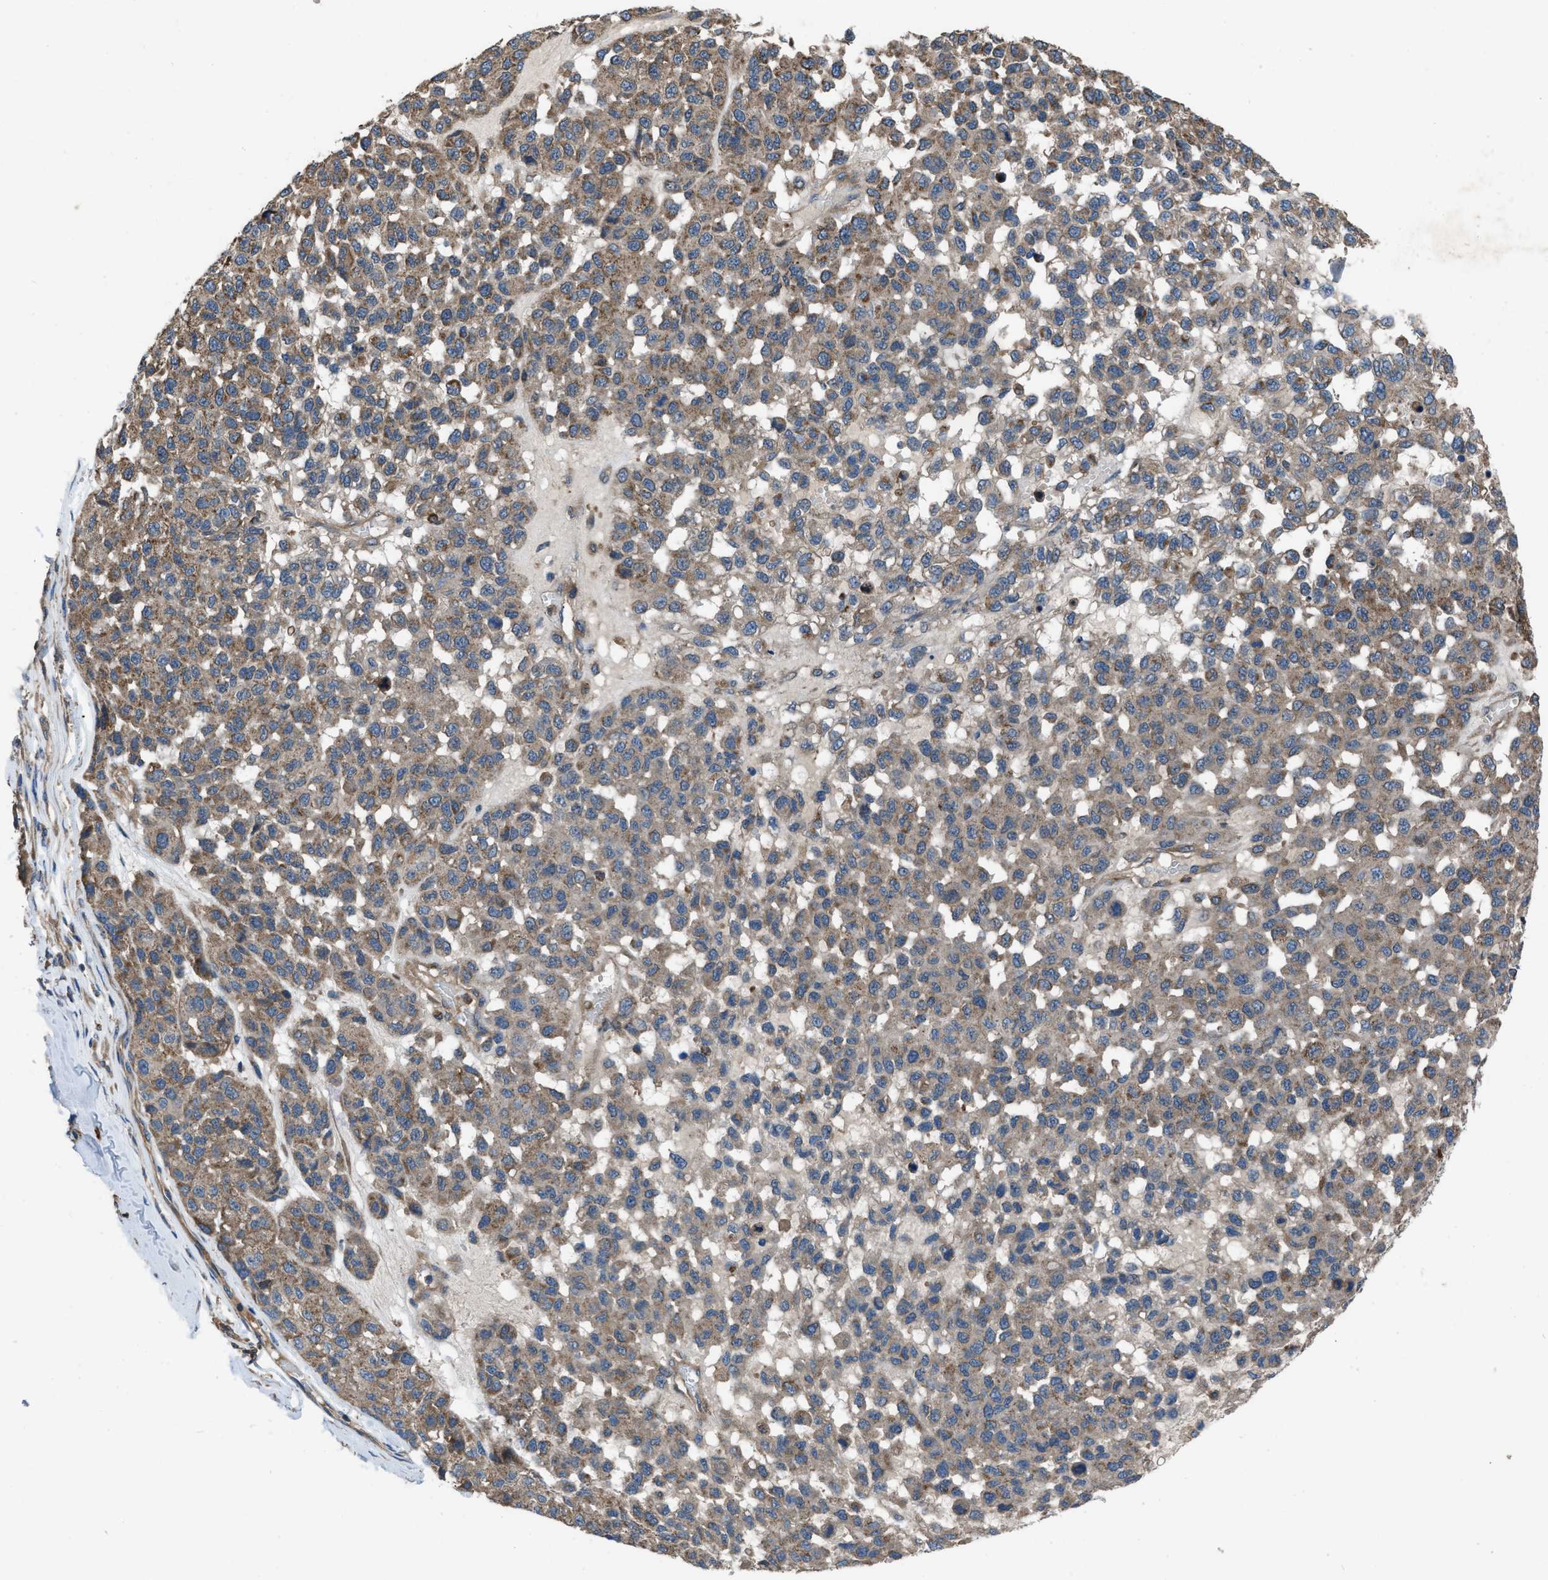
{"staining": {"intensity": "moderate", "quantity": ">75%", "location": "cytoplasmic/membranous"}, "tissue": "melanoma", "cell_type": "Tumor cells", "image_type": "cancer", "snomed": [{"axis": "morphology", "description": "Malignant melanoma, NOS"}, {"axis": "topography", "description": "Skin"}], "caption": "High-magnification brightfield microscopy of melanoma stained with DAB (brown) and counterstained with hematoxylin (blue). tumor cells exhibit moderate cytoplasmic/membranous positivity is present in about>75% of cells.", "gene": "USP25", "patient": {"sex": "male", "age": 62}}